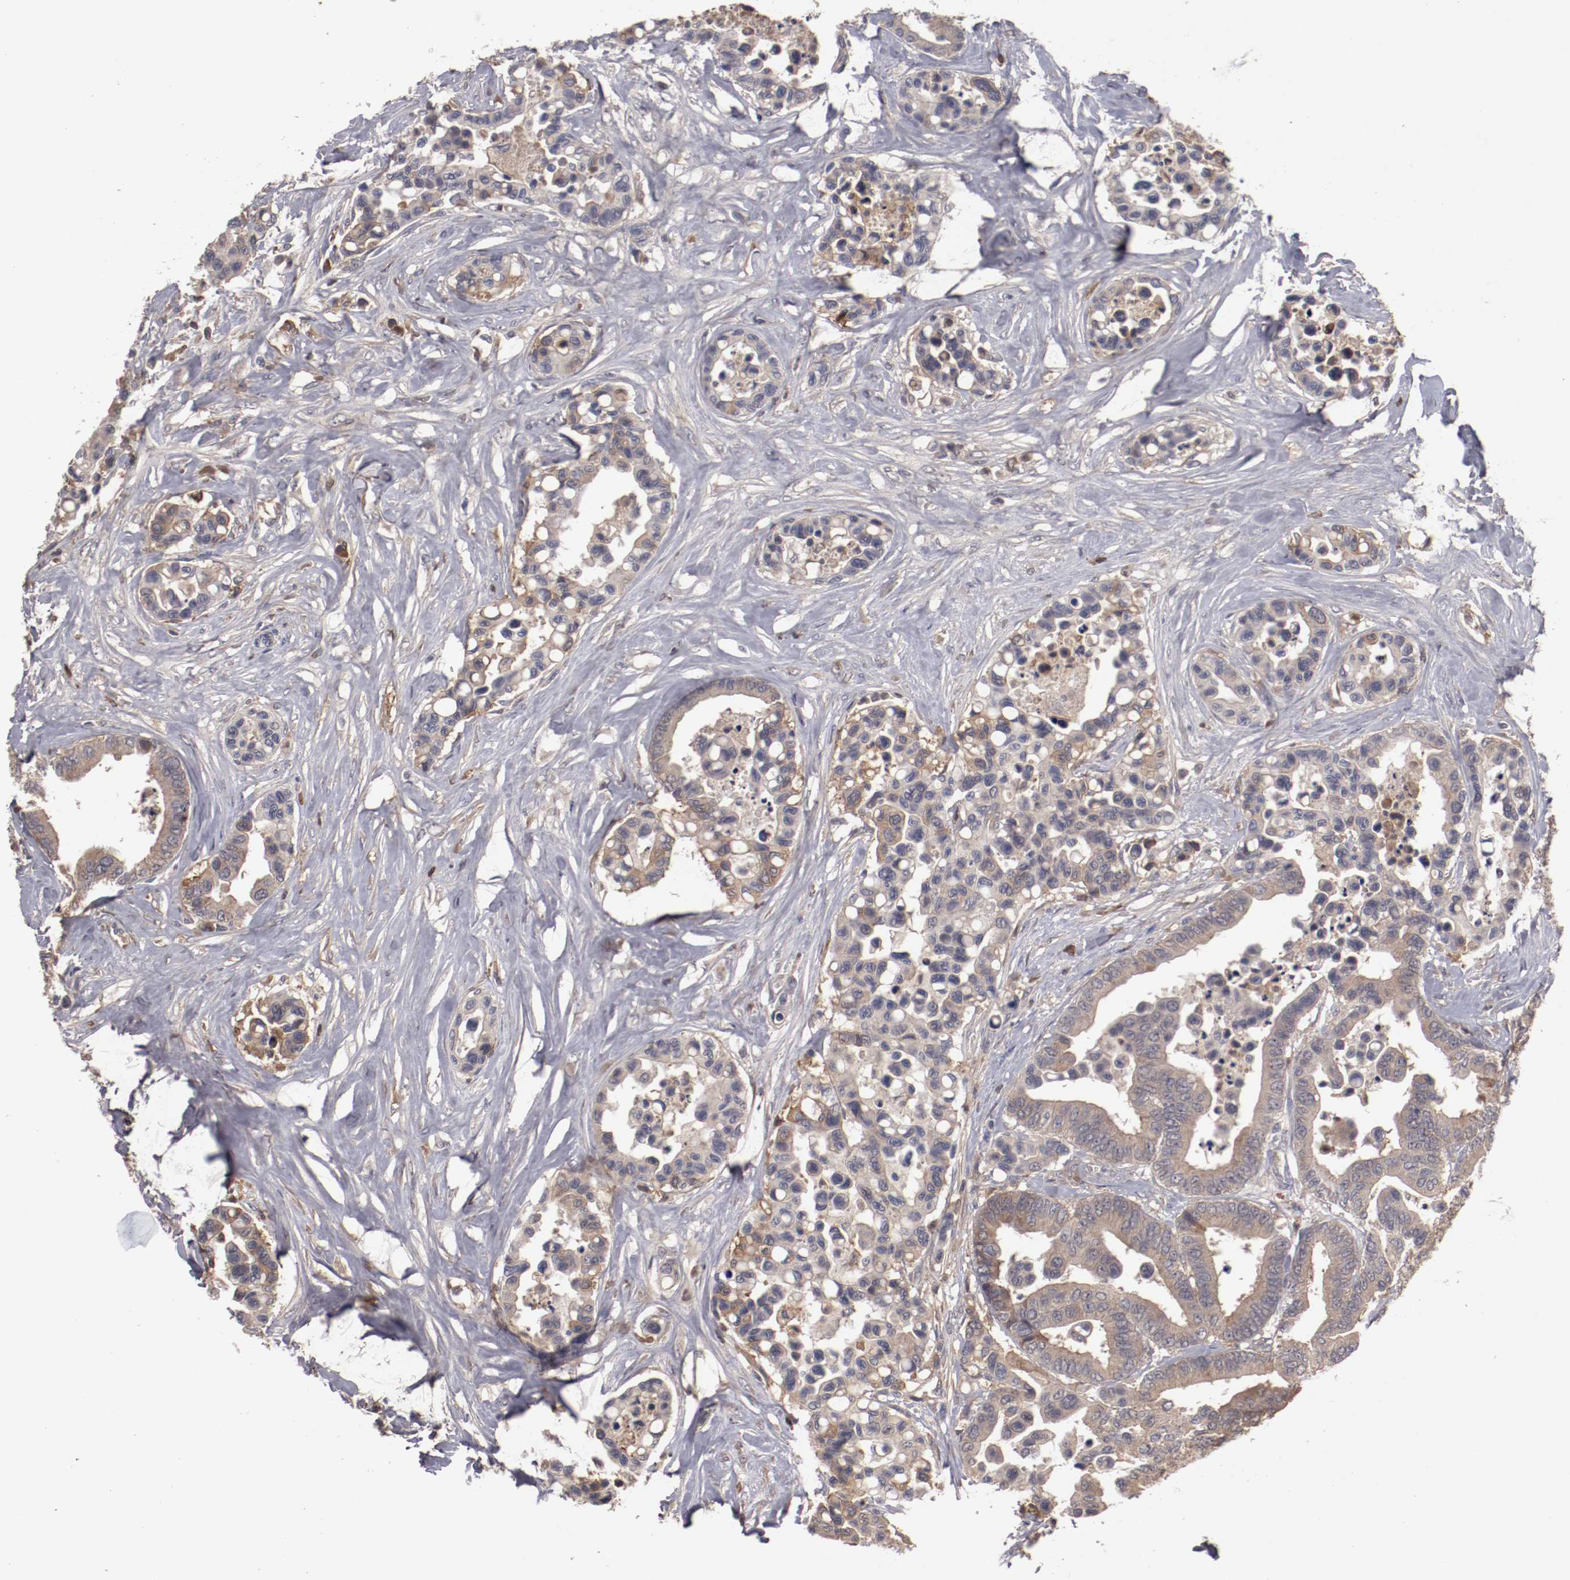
{"staining": {"intensity": "weak", "quantity": "25%-75%", "location": "cytoplasmic/membranous"}, "tissue": "colorectal cancer", "cell_type": "Tumor cells", "image_type": "cancer", "snomed": [{"axis": "morphology", "description": "Adenocarcinoma, NOS"}, {"axis": "topography", "description": "Colon"}], "caption": "A low amount of weak cytoplasmic/membranous positivity is seen in about 25%-75% of tumor cells in colorectal adenocarcinoma tissue. The staining was performed using DAB (3,3'-diaminobenzidine) to visualize the protein expression in brown, while the nuclei were stained in blue with hematoxylin (Magnification: 20x).", "gene": "CP", "patient": {"sex": "male", "age": 82}}